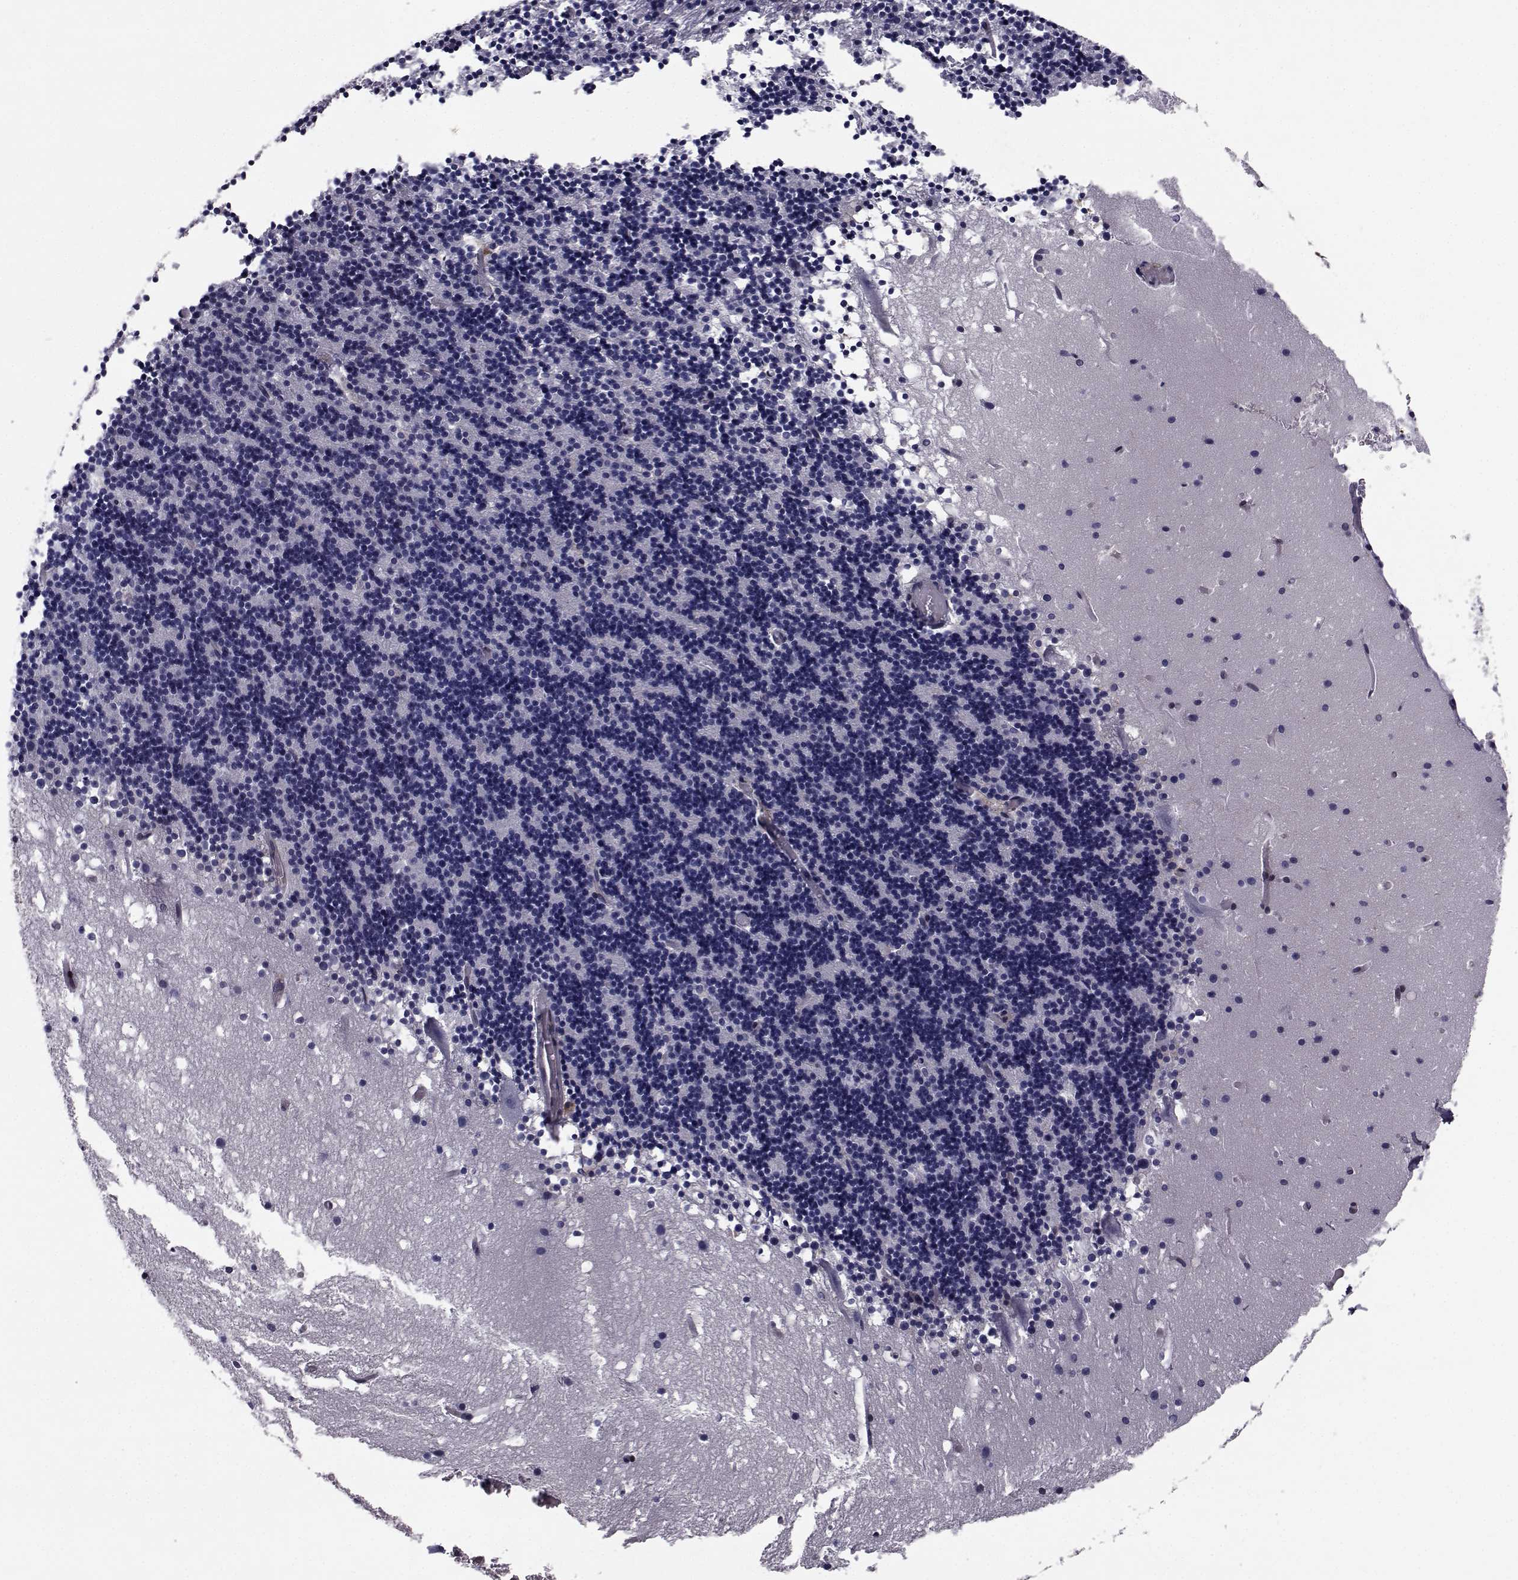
{"staining": {"intensity": "negative", "quantity": "none", "location": "none"}, "tissue": "cerebellum", "cell_type": "Cells in granular layer", "image_type": "normal", "snomed": [{"axis": "morphology", "description": "Normal tissue, NOS"}, {"axis": "topography", "description": "Cerebellum"}], "caption": "High magnification brightfield microscopy of normal cerebellum stained with DAB (brown) and counterstained with hematoxylin (blue): cells in granular layer show no significant positivity. (Stains: DAB (3,3'-diaminobenzidine) immunohistochemistry (IHC) with hematoxylin counter stain, Microscopy: brightfield microscopy at high magnification).", "gene": "TRIP10", "patient": {"sex": "male", "age": 37}}